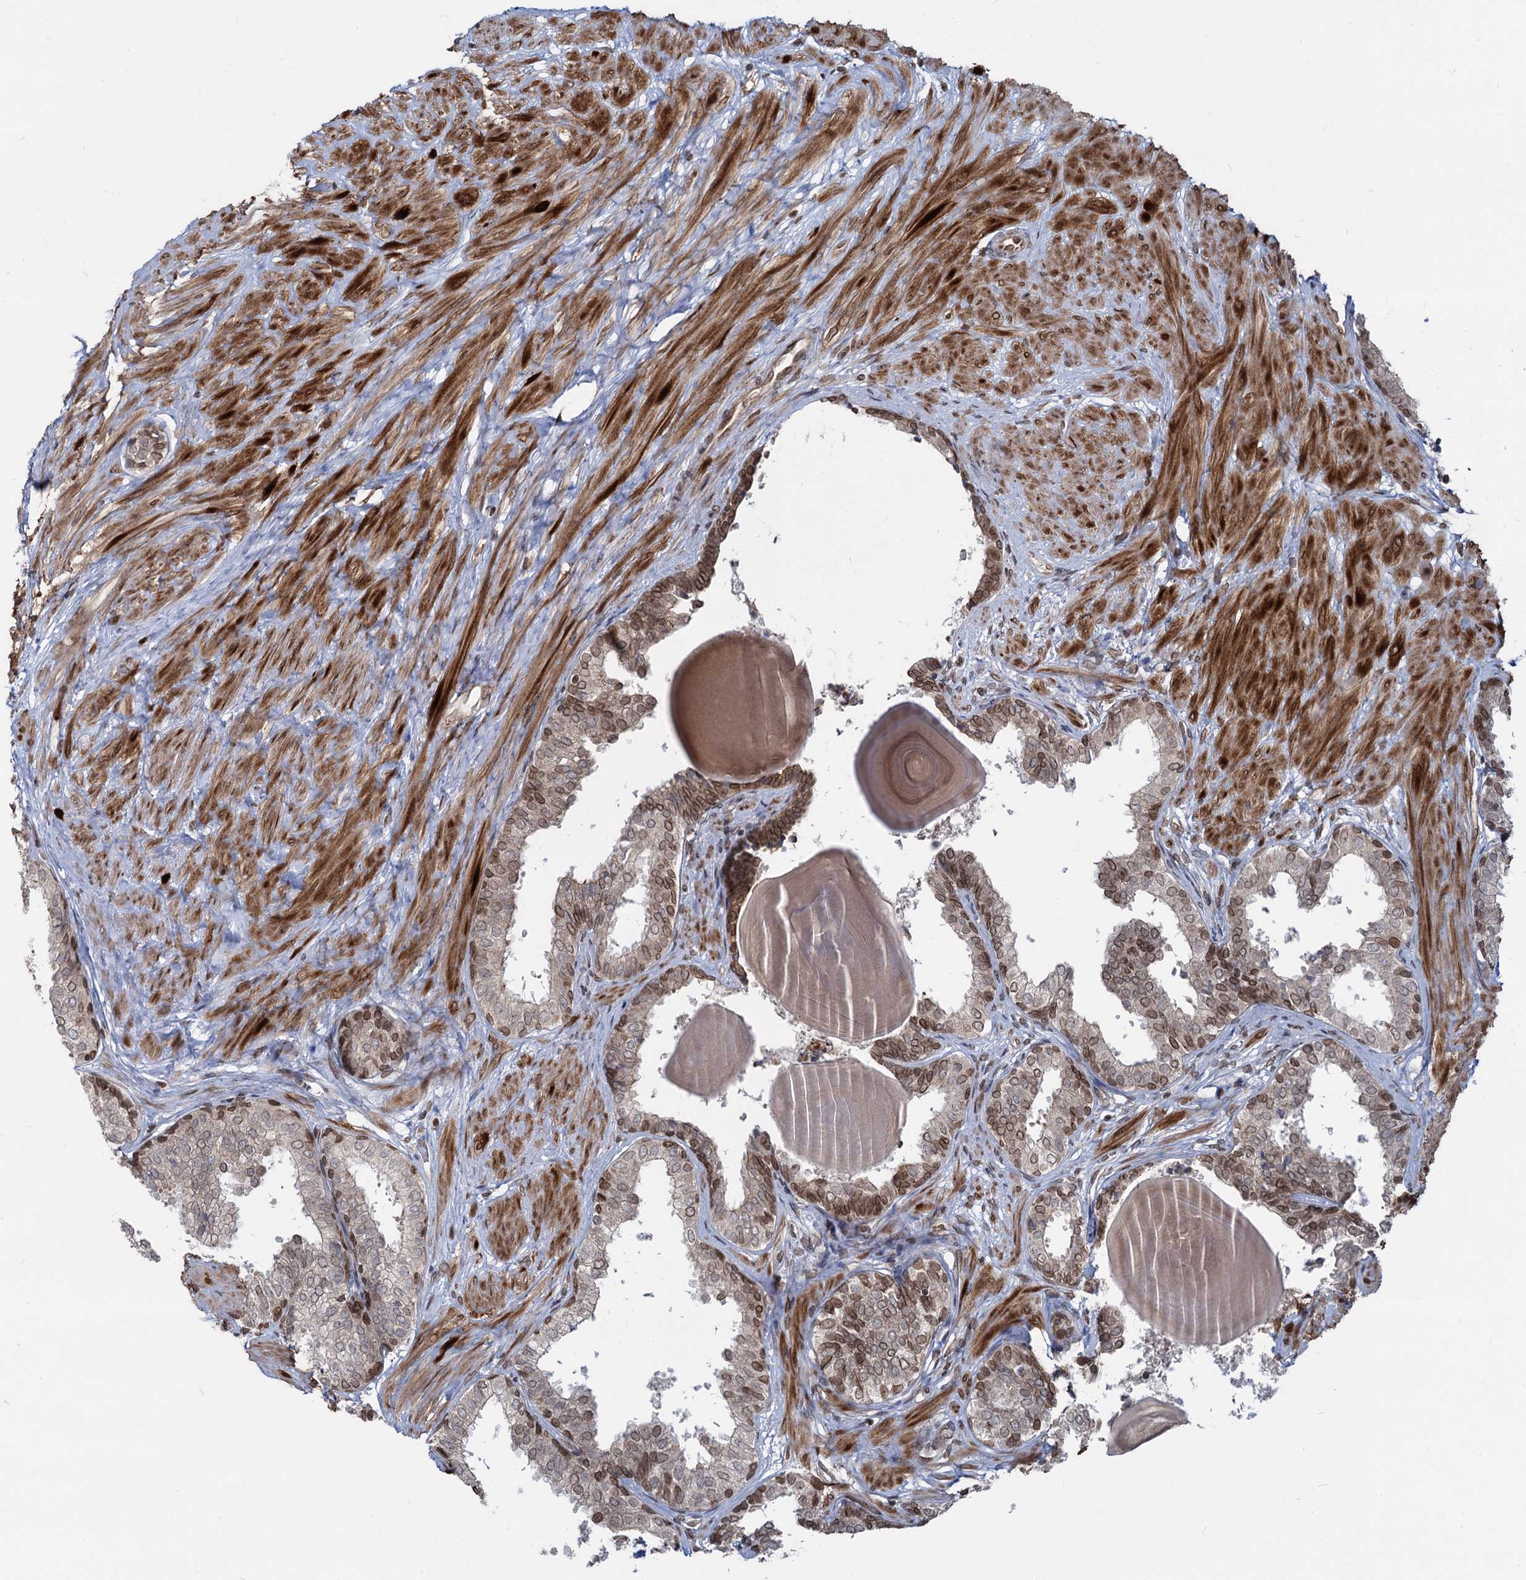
{"staining": {"intensity": "moderate", "quantity": ">75%", "location": "cytoplasmic/membranous,nuclear"}, "tissue": "prostate", "cell_type": "Glandular cells", "image_type": "normal", "snomed": [{"axis": "morphology", "description": "Normal tissue, NOS"}, {"axis": "topography", "description": "Prostate"}], "caption": "IHC (DAB) staining of benign prostate shows moderate cytoplasmic/membranous,nuclear protein staining in about >75% of glandular cells. Nuclei are stained in blue.", "gene": "RNF6", "patient": {"sex": "male", "age": 48}}